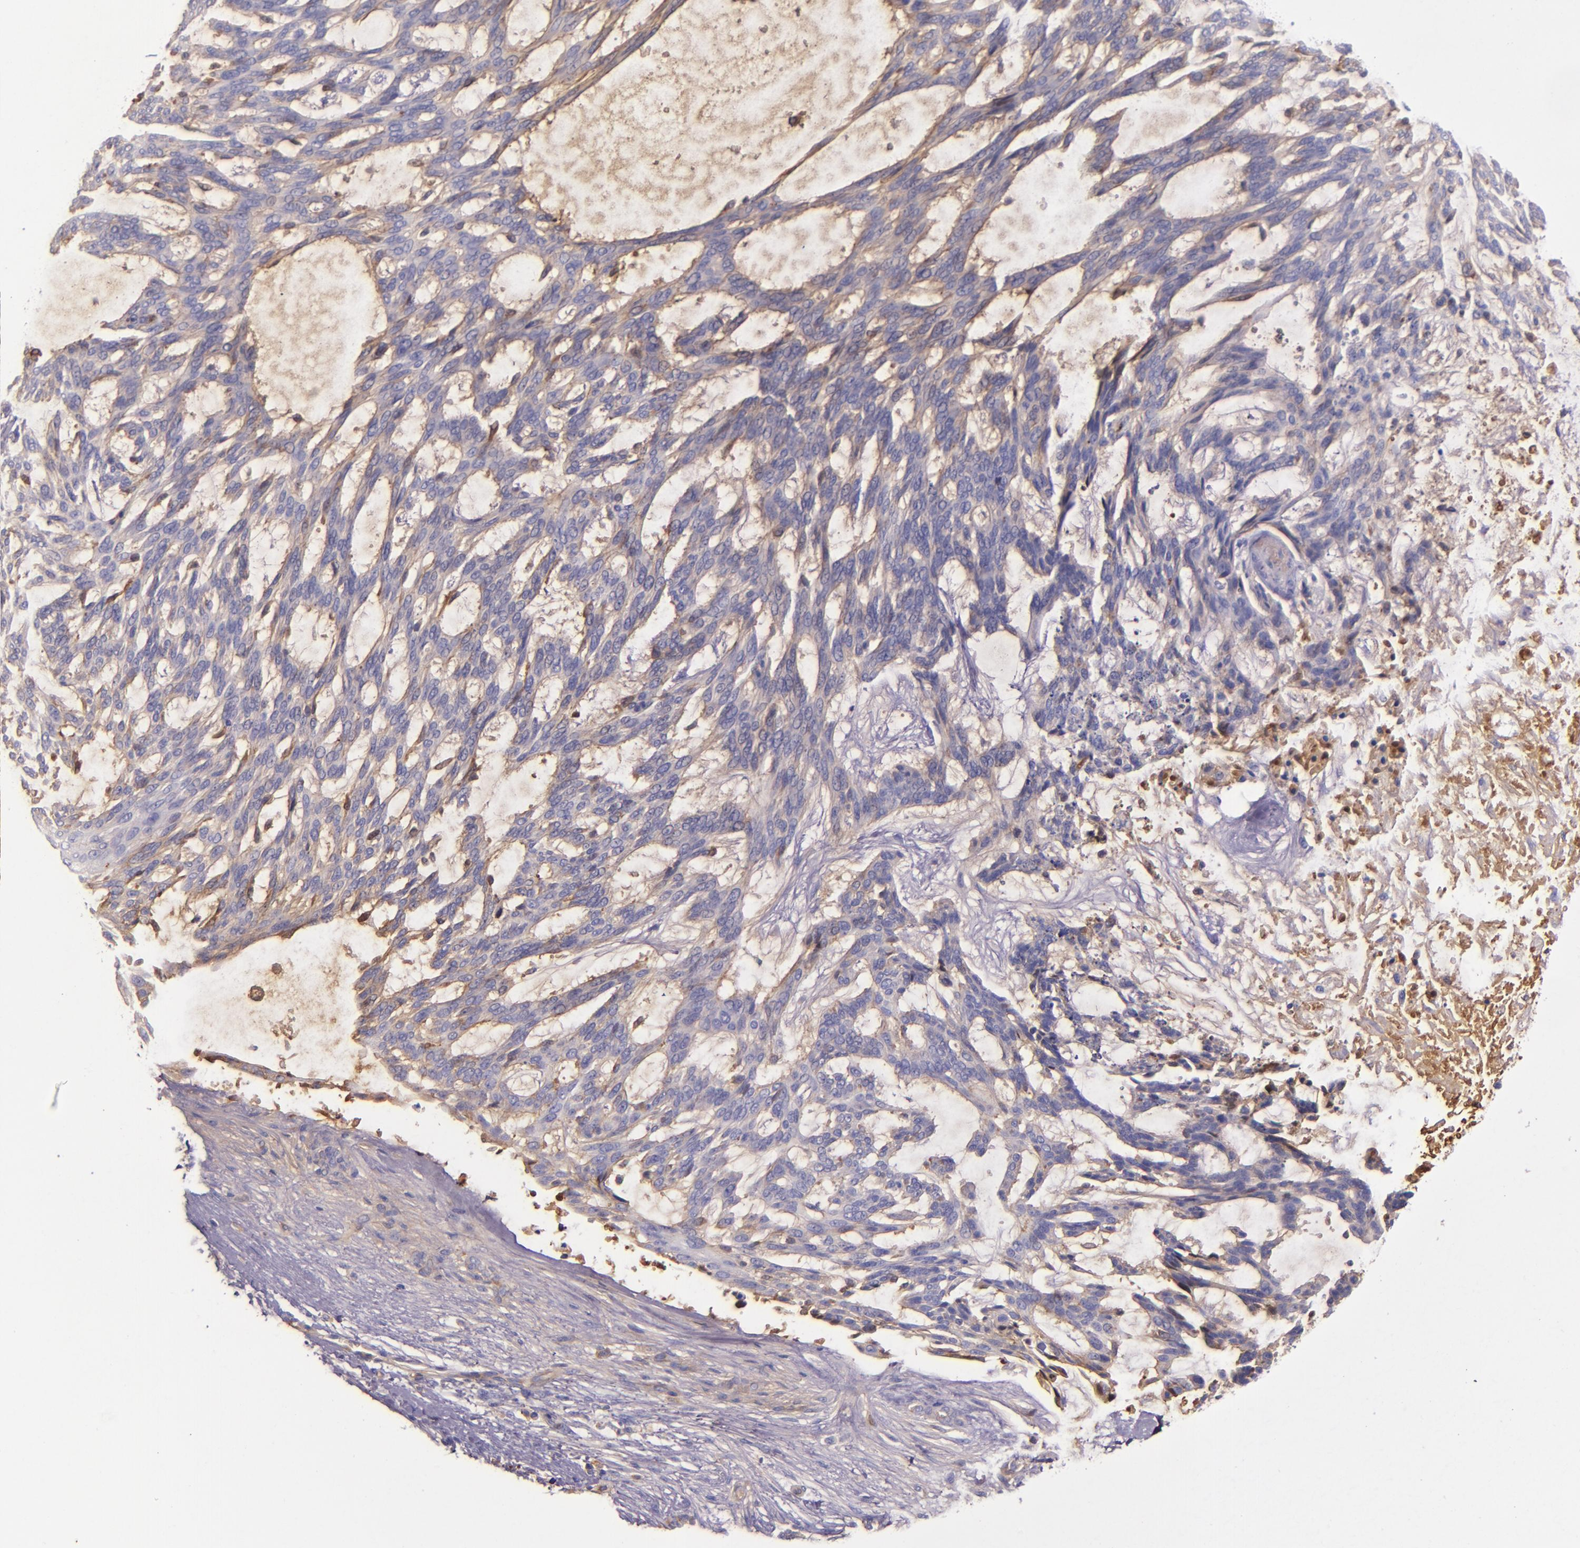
{"staining": {"intensity": "weak", "quantity": "<25%", "location": "cytoplasmic/membranous"}, "tissue": "skin cancer", "cell_type": "Tumor cells", "image_type": "cancer", "snomed": [{"axis": "morphology", "description": "Normal tissue, NOS"}, {"axis": "morphology", "description": "Basal cell carcinoma"}, {"axis": "topography", "description": "Skin"}], "caption": "IHC histopathology image of human basal cell carcinoma (skin) stained for a protein (brown), which demonstrates no staining in tumor cells.", "gene": "CLEC3B", "patient": {"sex": "female", "age": 71}}